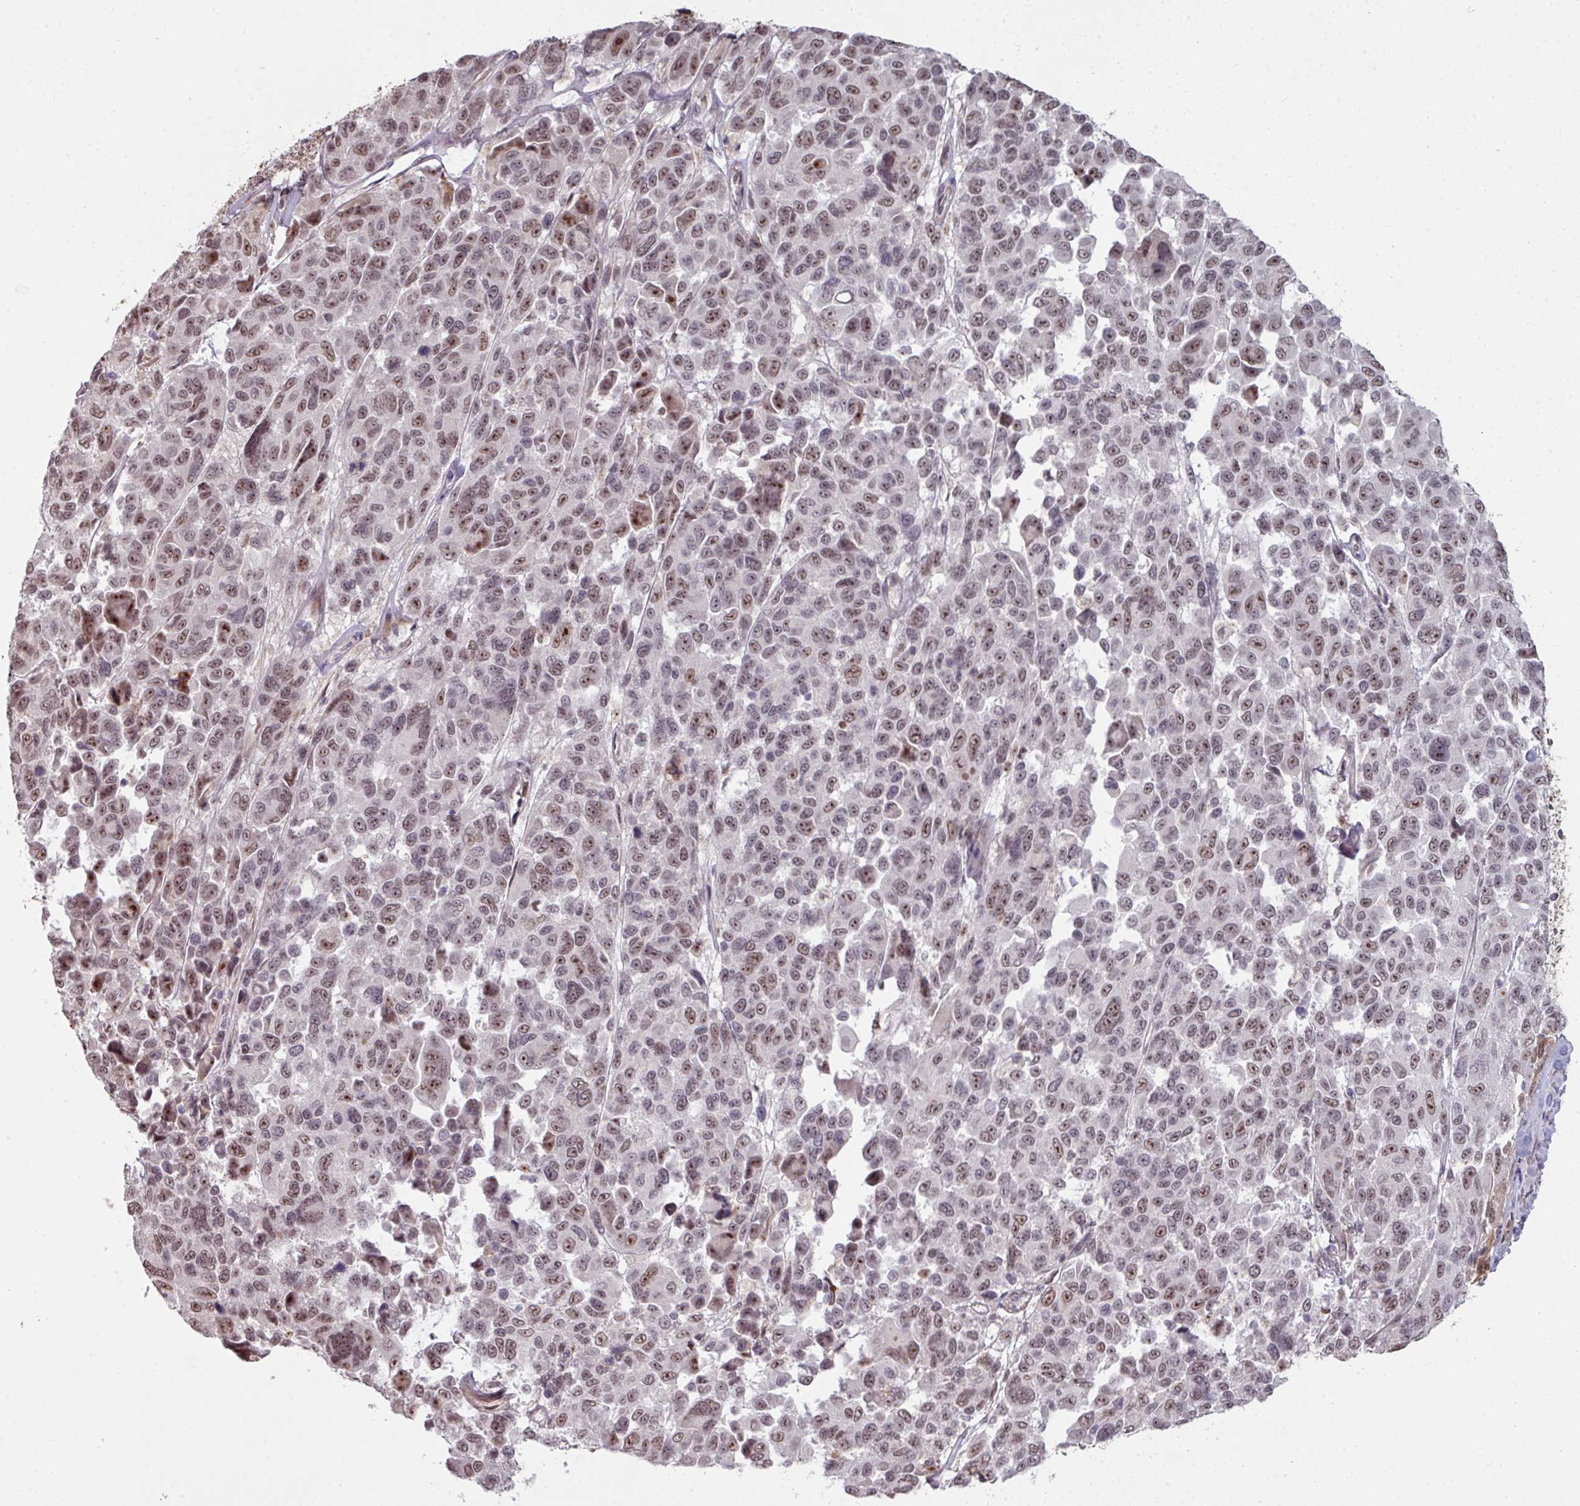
{"staining": {"intensity": "moderate", "quantity": "25%-75%", "location": "nuclear"}, "tissue": "melanoma", "cell_type": "Tumor cells", "image_type": "cancer", "snomed": [{"axis": "morphology", "description": "Malignant melanoma, NOS"}, {"axis": "topography", "description": "Skin"}], "caption": "Melanoma stained with IHC displays moderate nuclear staining in about 25%-75% of tumor cells.", "gene": "GTF2H3", "patient": {"sex": "female", "age": 66}}